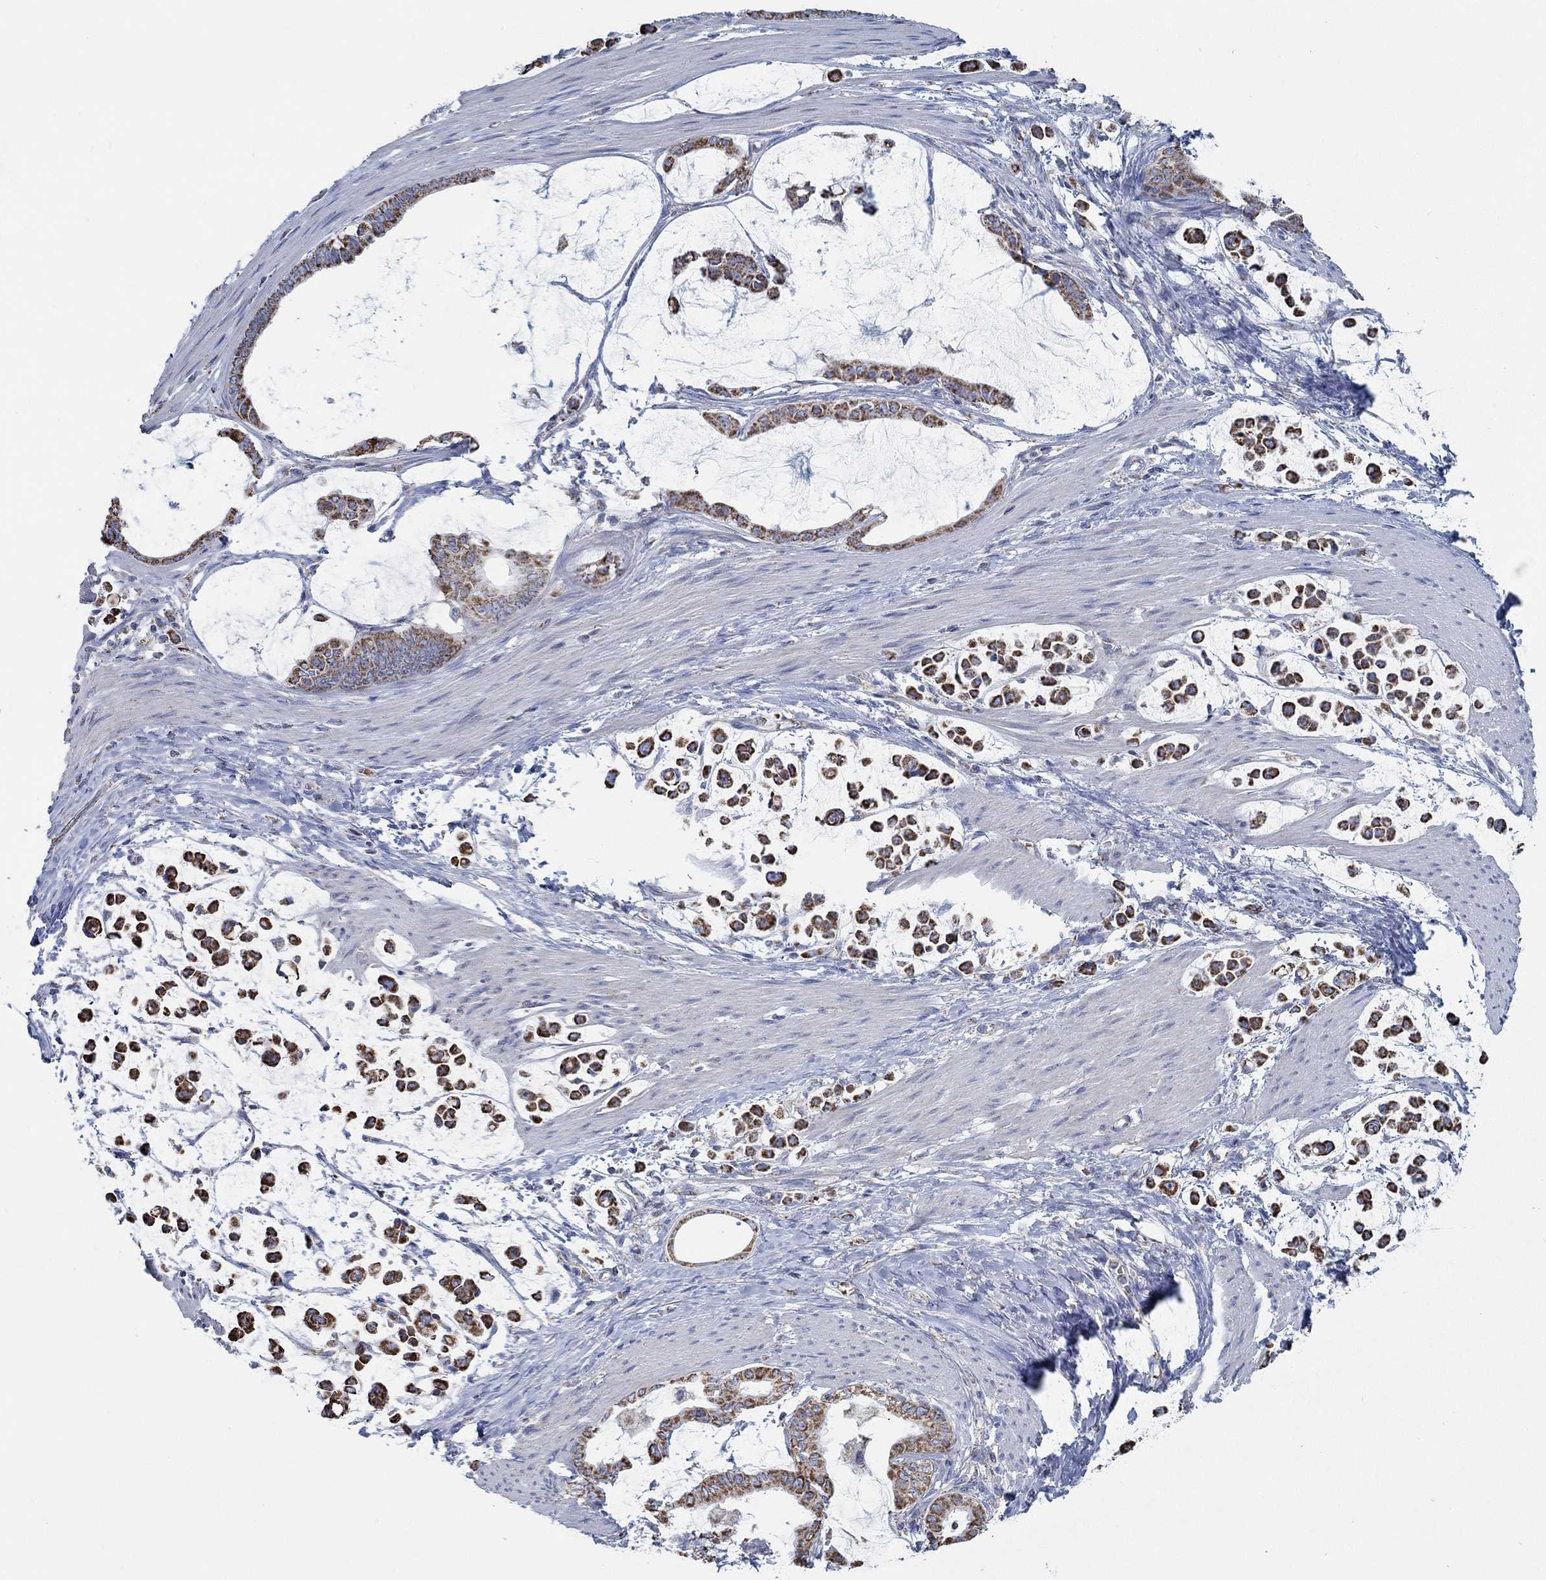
{"staining": {"intensity": "strong", "quantity": ">75%", "location": "cytoplasmic/membranous"}, "tissue": "stomach cancer", "cell_type": "Tumor cells", "image_type": "cancer", "snomed": [{"axis": "morphology", "description": "Adenocarcinoma, NOS"}, {"axis": "topography", "description": "Stomach"}], "caption": "Immunohistochemistry histopathology image of neoplastic tissue: stomach cancer (adenocarcinoma) stained using IHC demonstrates high levels of strong protein expression localized specifically in the cytoplasmic/membranous of tumor cells, appearing as a cytoplasmic/membranous brown color.", "gene": "GLOD5", "patient": {"sex": "male", "age": 82}}